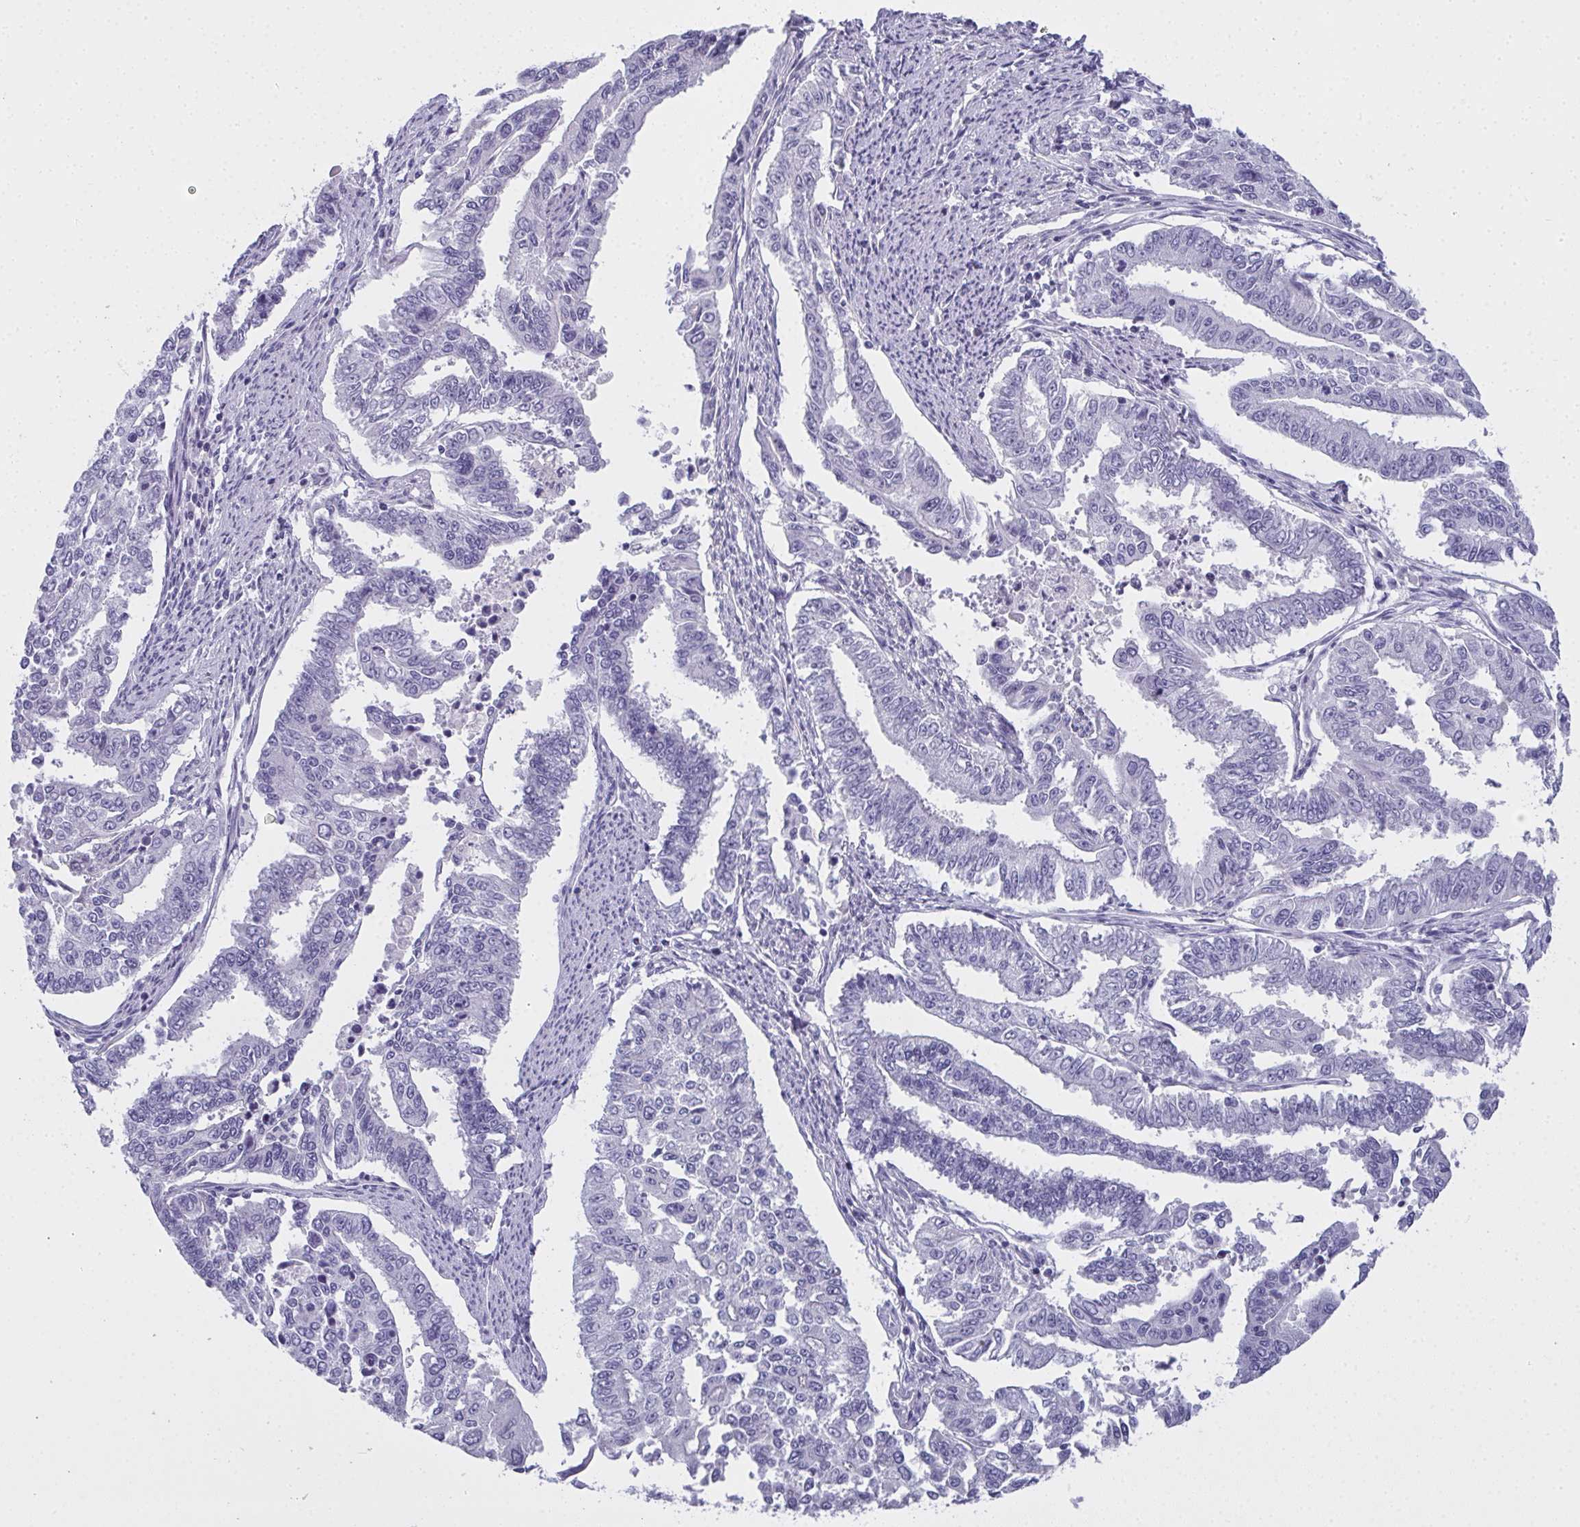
{"staining": {"intensity": "negative", "quantity": "none", "location": "none"}, "tissue": "endometrial cancer", "cell_type": "Tumor cells", "image_type": "cancer", "snomed": [{"axis": "morphology", "description": "Adenocarcinoma, NOS"}, {"axis": "topography", "description": "Uterus"}], "caption": "Immunohistochemical staining of endometrial adenocarcinoma reveals no significant expression in tumor cells.", "gene": "SLC36A2", "patient": {"sex": "female", "age": 59}}